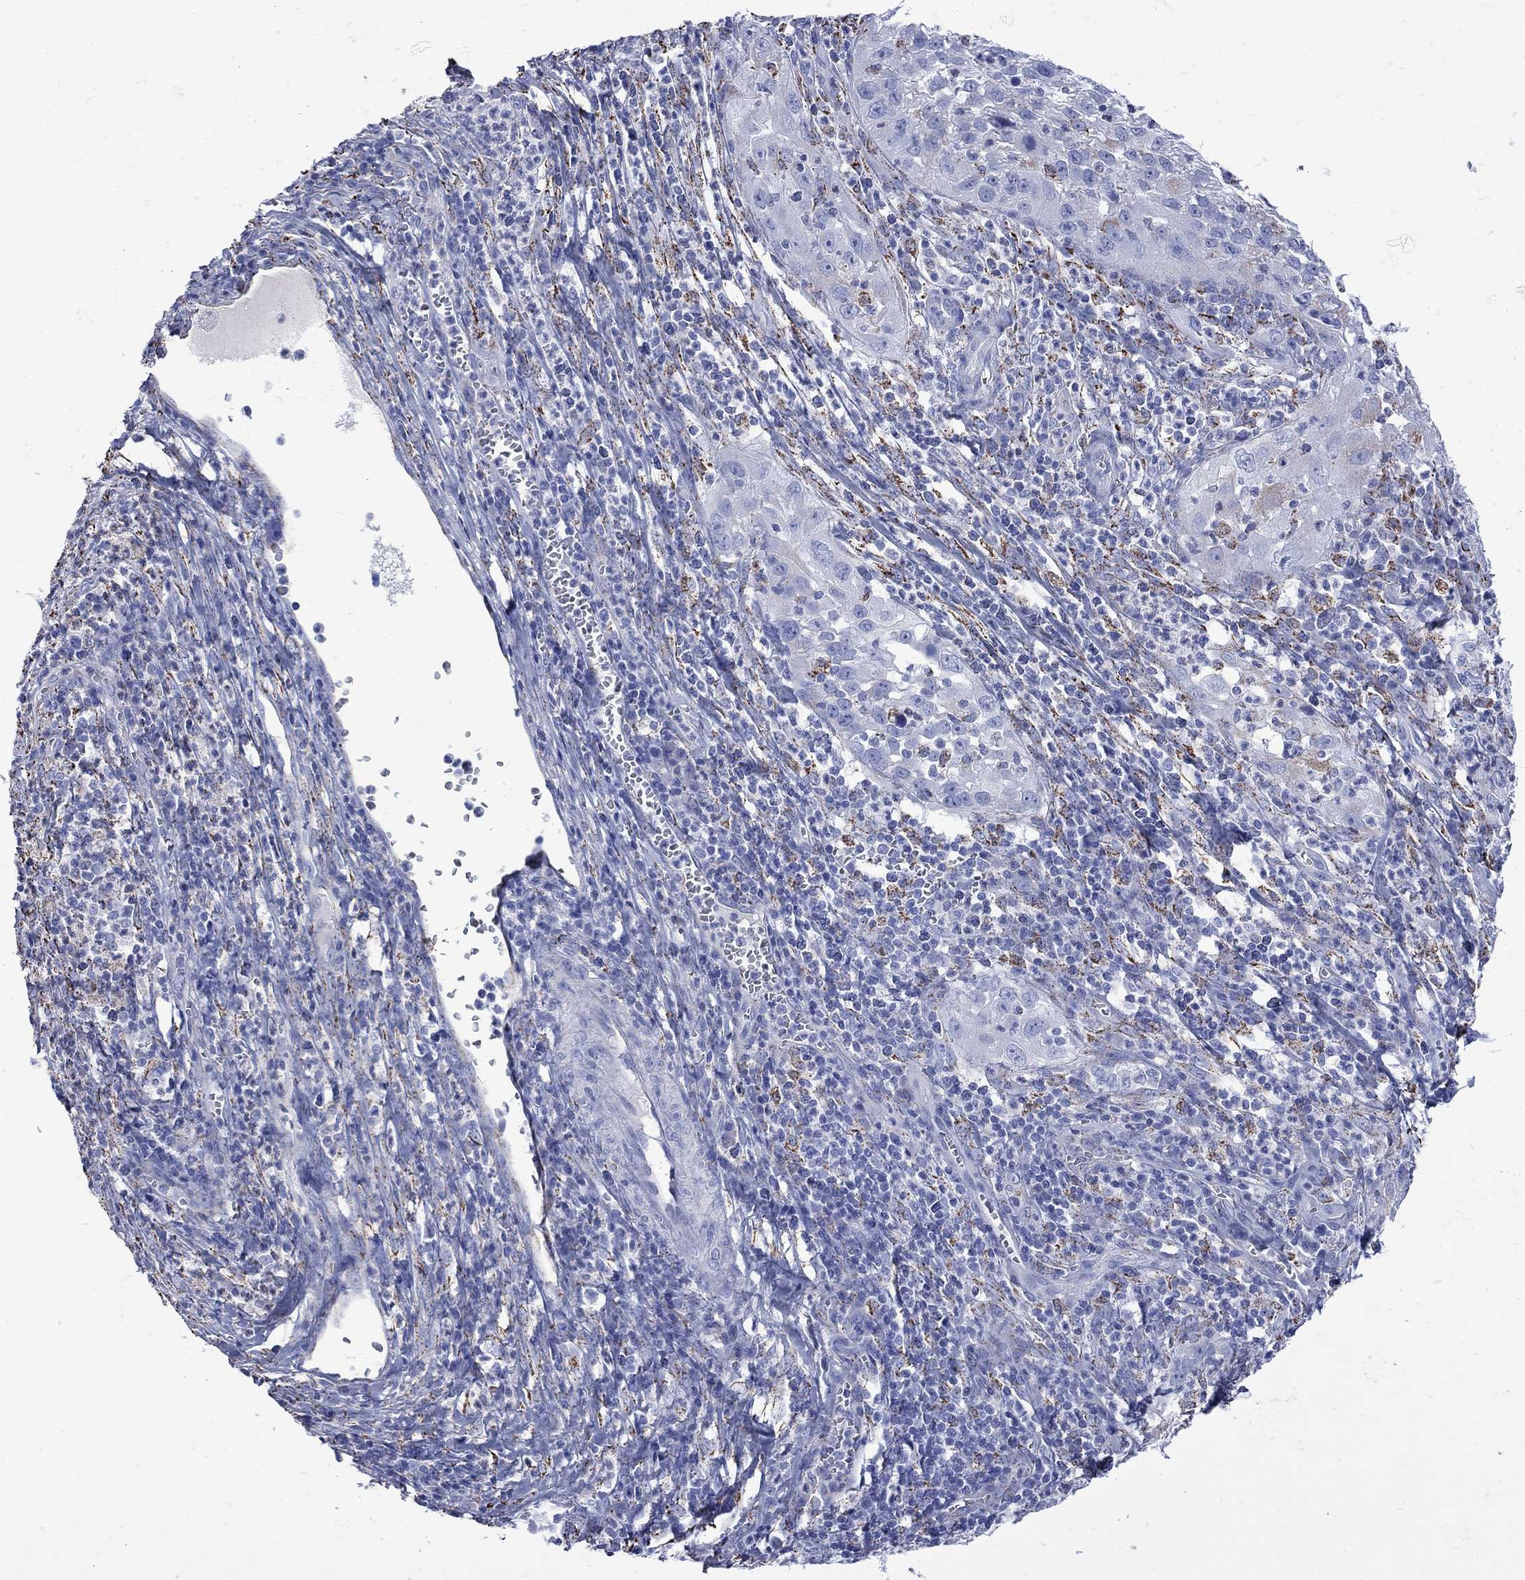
{"staining": {"intensity": "moderate", "quantity": "<25%", "location": "cytoplasmic/membranous"}, "tissue": "cervical cancer", "cell_type": "Tumor cells", "image_type": "cancer", "snomed": [{"axis": "morphology", "description": "Squamous cell carcinoma, NOS"}, {"axis": "topography", "description": "Cervix"}], "caption": "Tumor cells show low levels of moderate cytoplasmic/membranous expression in approximately <25% of cells in human squamous cell carcinoma (cervical).", "gene": "SESTD1", "patient": {"sex": "female", "age": 32}}